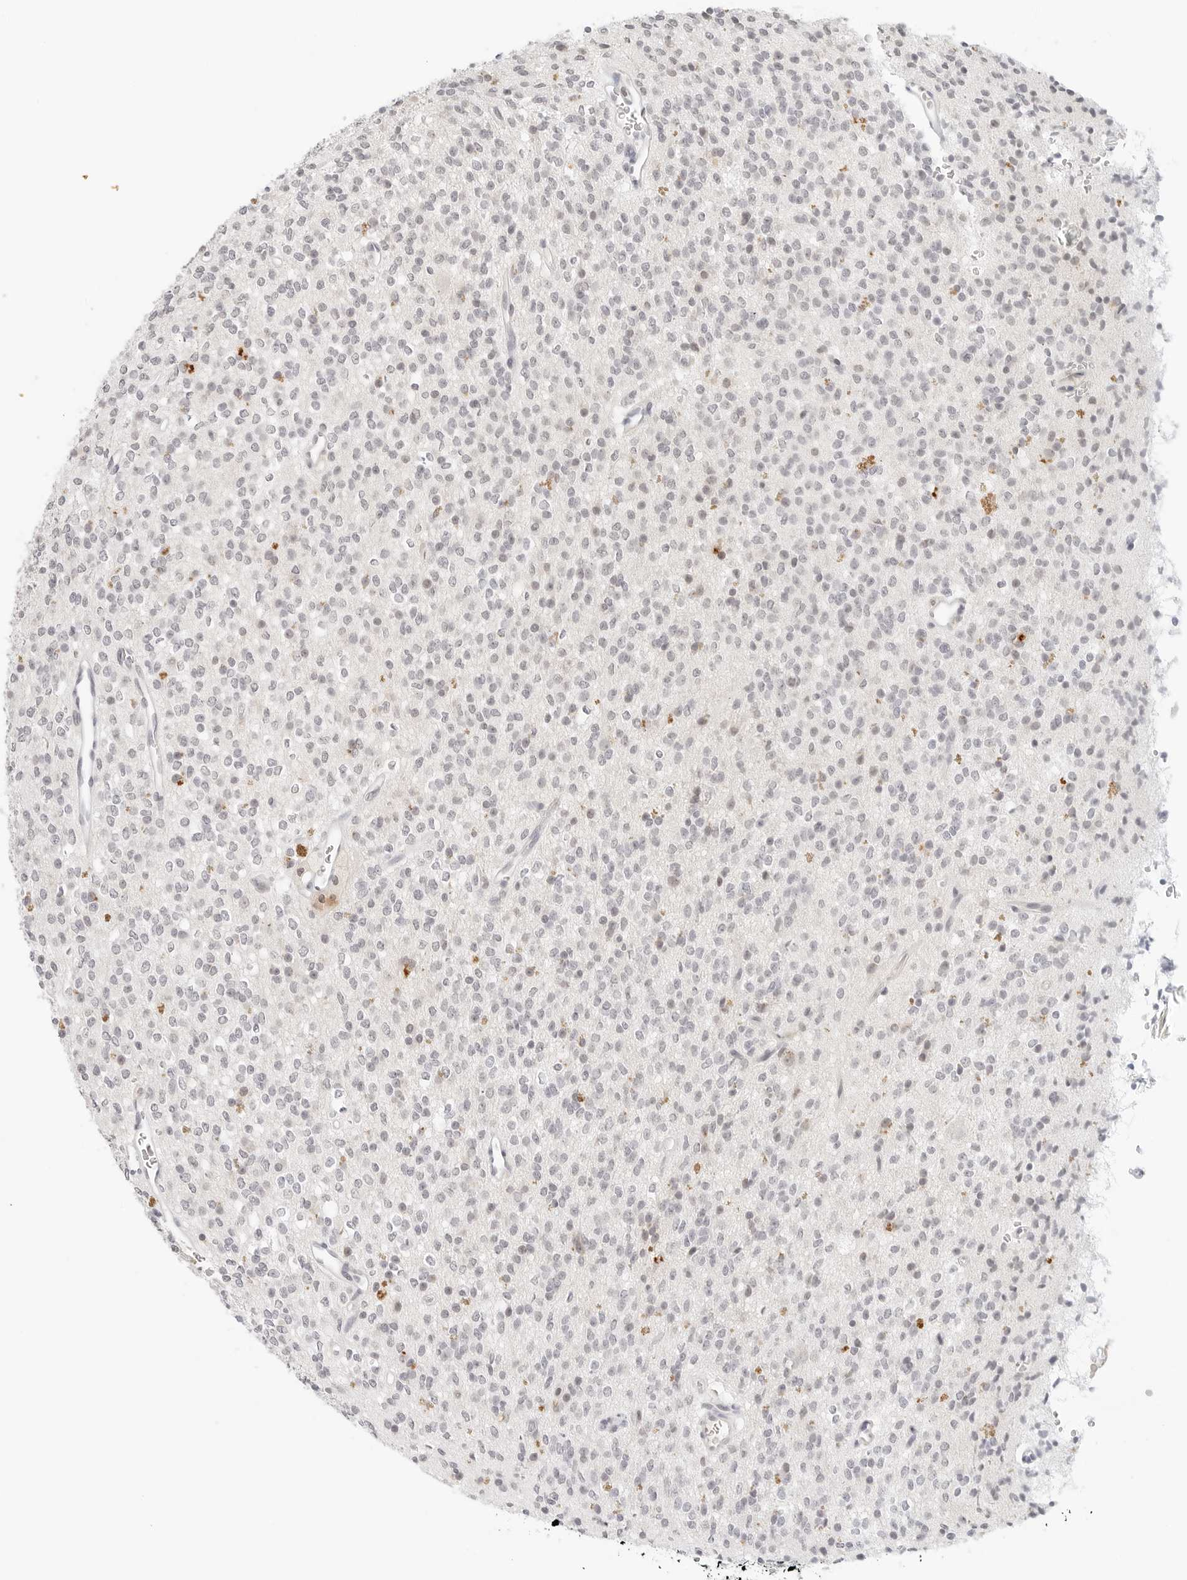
{"staining": {"intensity": "negative", "quantity": "none", "location": "none"}, "tissue": "glioma", "cell_type": "Tumor cells", "image_type": "cancer", "snomed": [{"axis": "morphology", "description": "Glioma, malignant, High grade"}, {"axis": "topography", "description": "Brain"}], "caption": "Immunohistochemistry (IHC) of human high-grade glioma (malignant) exhibits no expression in tumor cells. (Brightfield microscopy of DAB immunohistochemistry at high magnification).", "gene": "NEO1", "patient": {"sex": "male", "age": 34}}